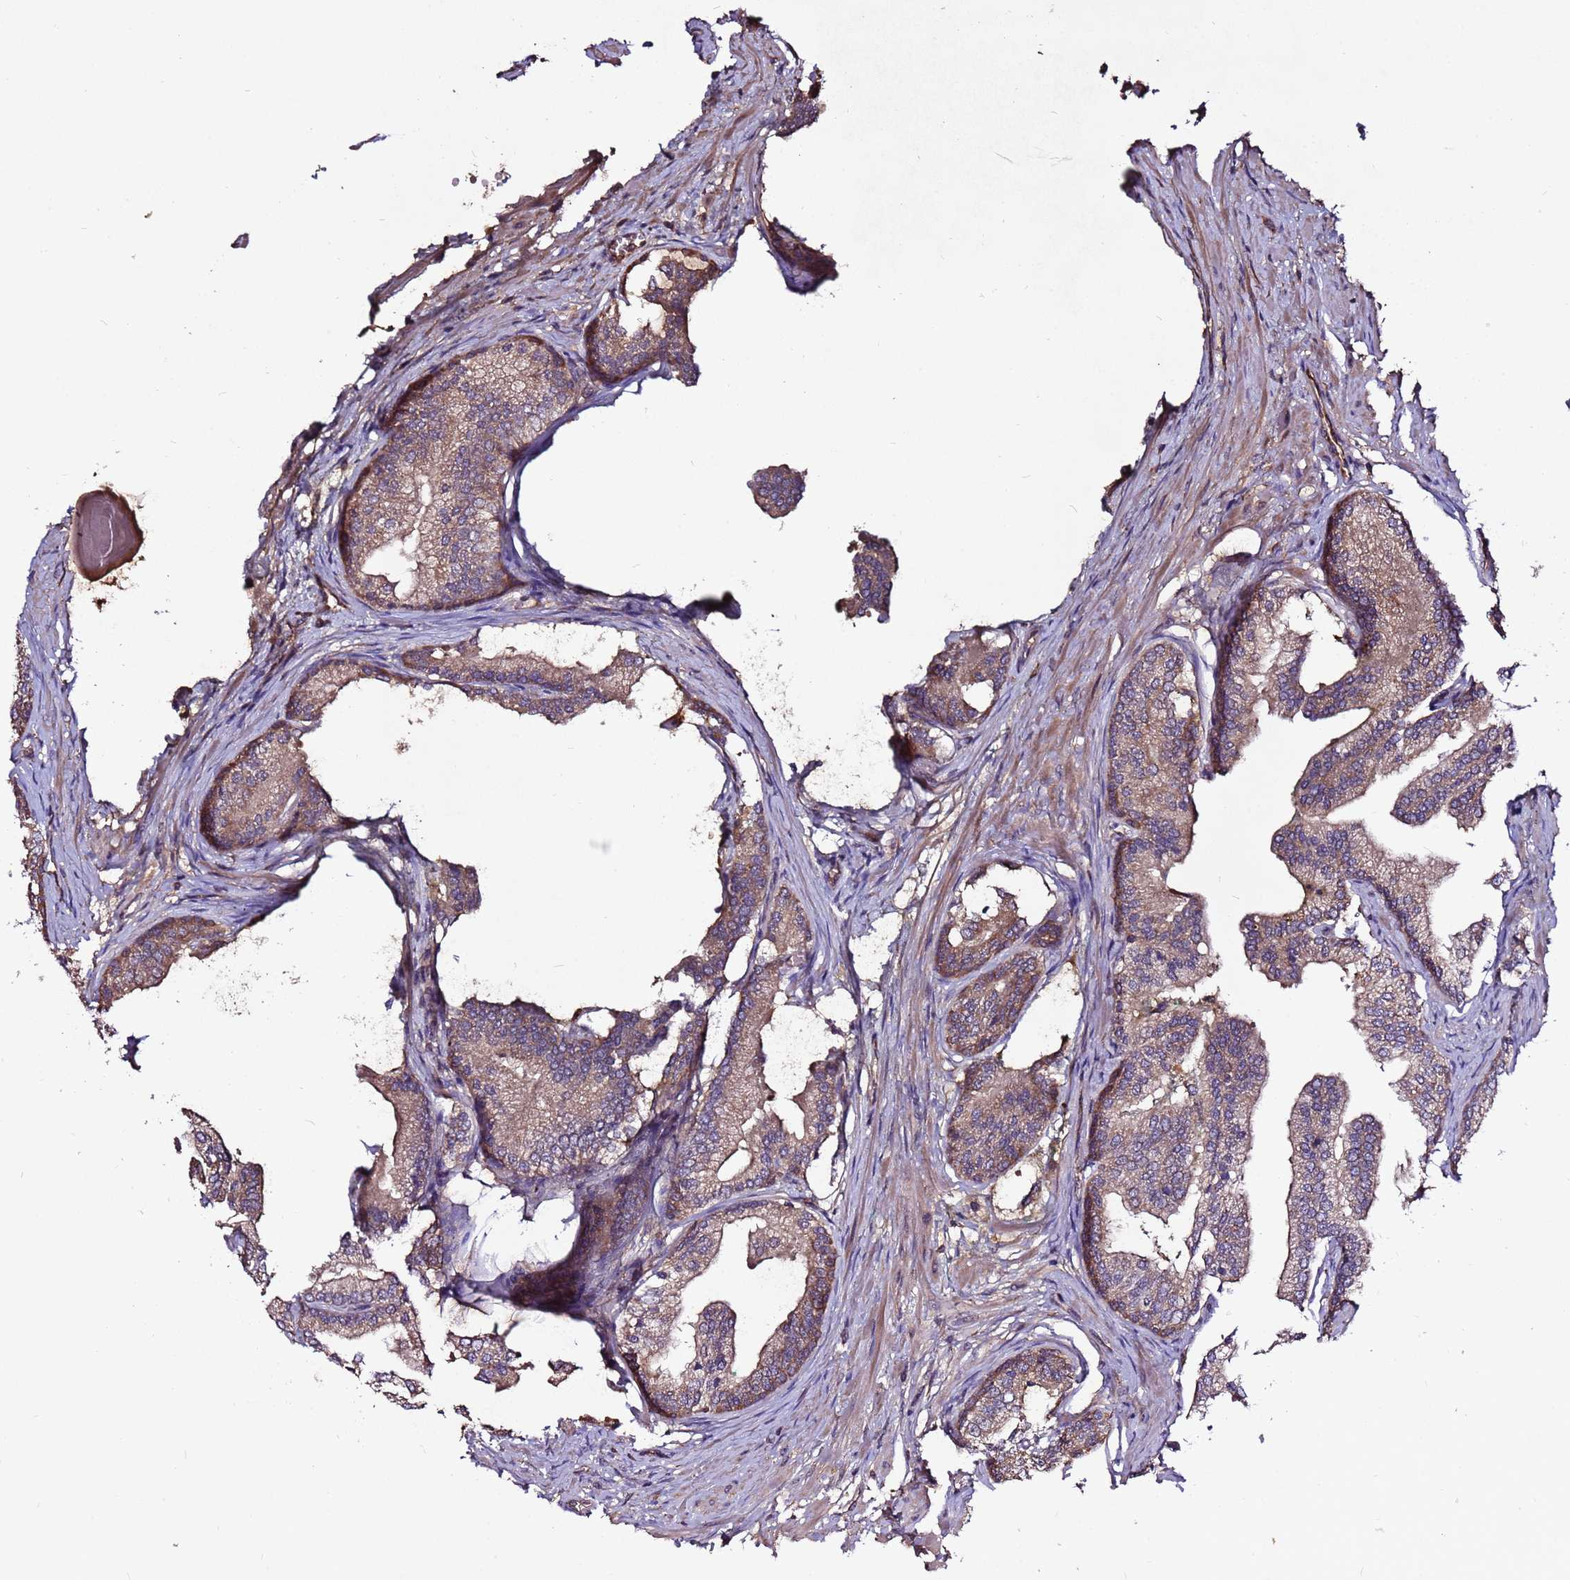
{"staining": {"intensity": "moderate", "quantity": ">75%", "location": "cytoplasmic/membranous"}, "tissue": "prostate cancer", "cell_type": "Tumor cells", "image_type": "cancer", "snomed": [{"axis": "morphology", "description": "Adenocarcinoma, High grade"}, {"axis": "topography", "description": "Prostate"}], "caption": "Immunohistochemistry (IHC) histopathology image of neoplastic tissue: prostate cancer (adenocarcinoma (high-grade)) stained using IHC shows medium levels of moderate protein expression localized specifically in the cytoplasmic/membranous of tumor cells, appearing as a cytoplasmic/membranous brown color.", "gene": "RPS15A", "patient": {"sex": "male", "age": 59}}